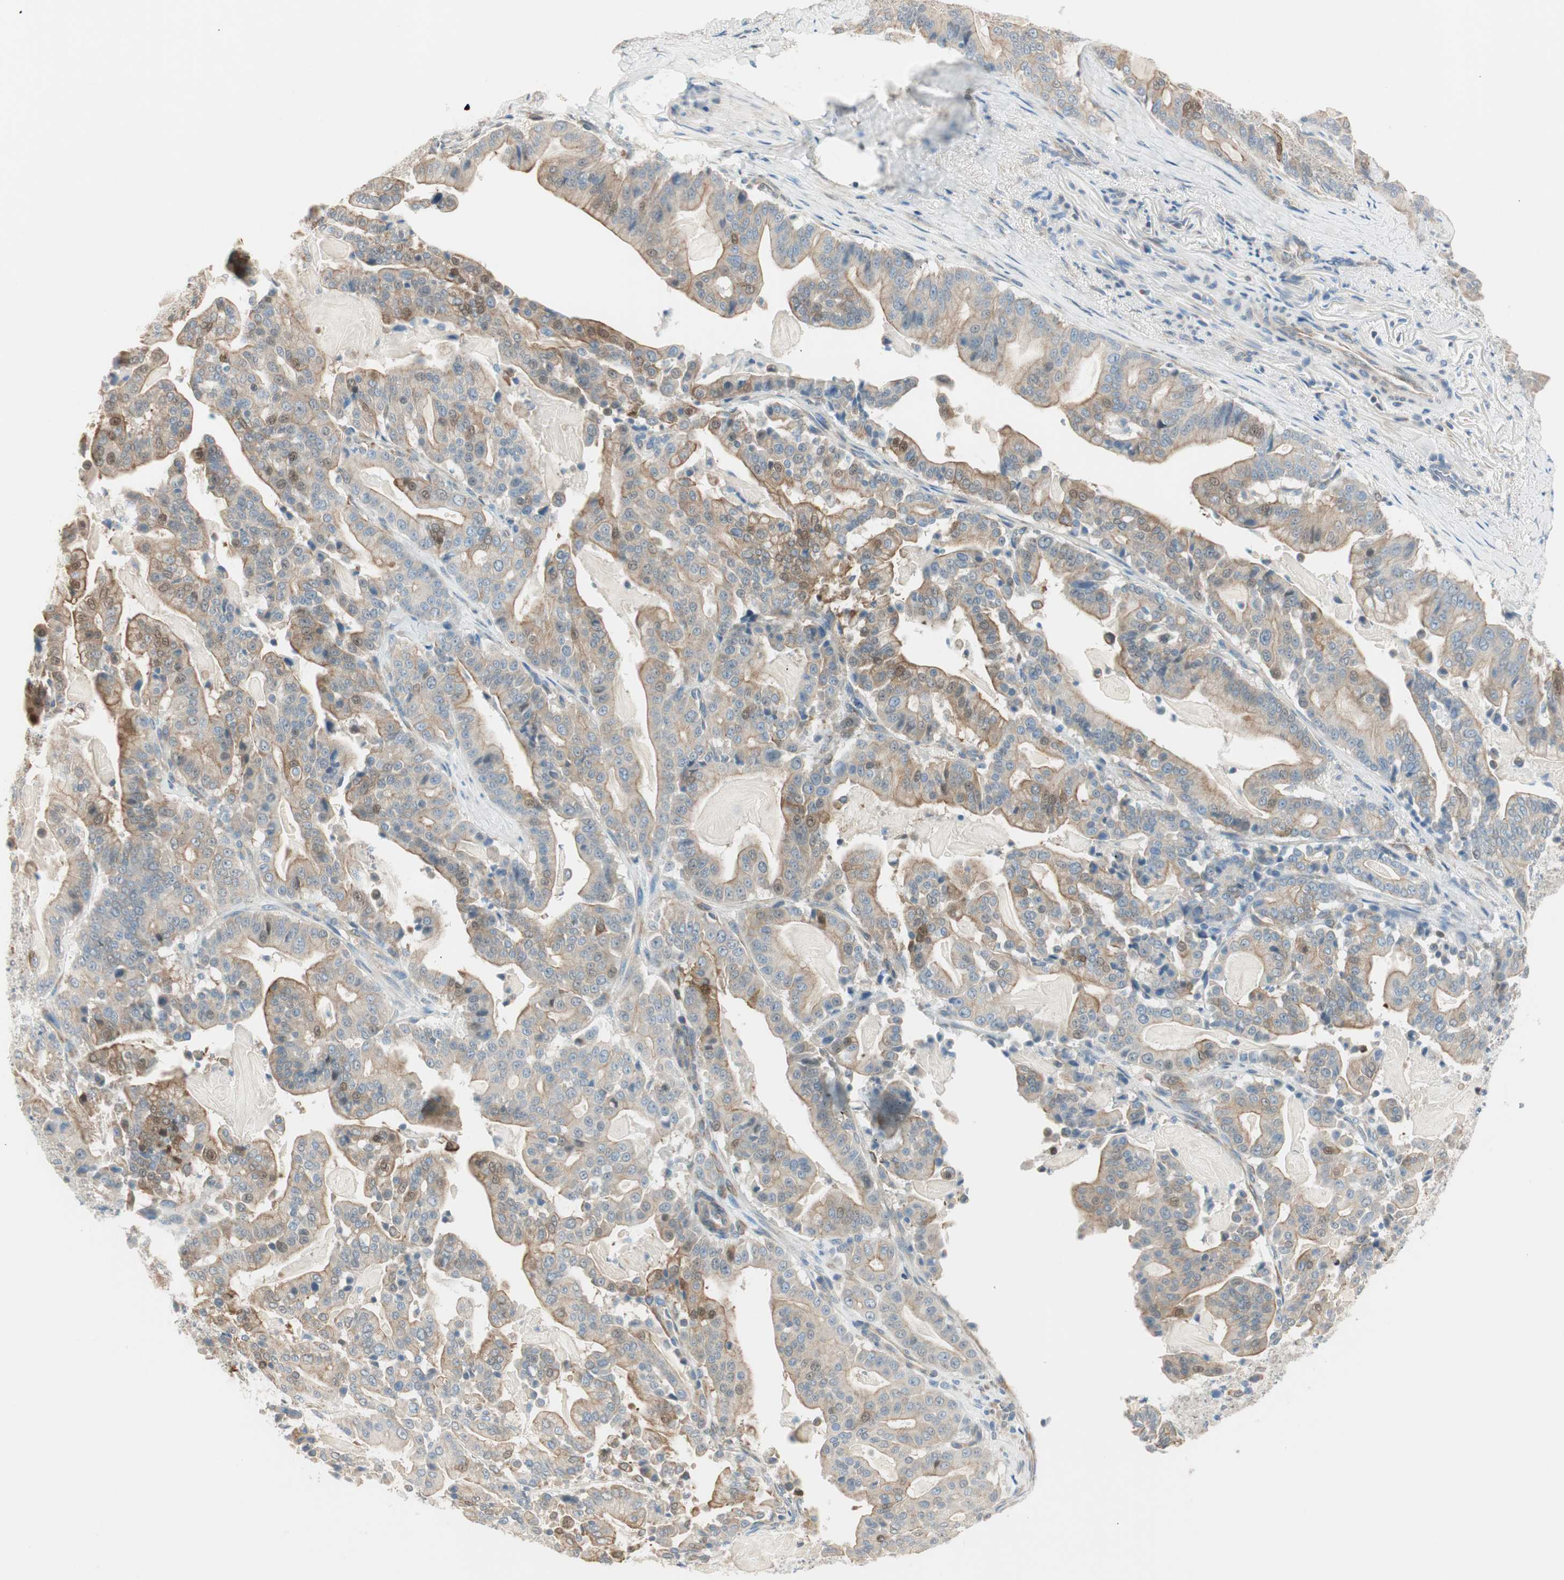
{"staining": {"intensity": "weak", "quantity": "25%-75%", "location": "cytoplasmic/membranous,nuclear"}, "tissue": "pancreatic cancer", "cell_type": "Tumor cells", "image_type": "cancer", "snomed": [{"axis": "morphology", "description": "Adenocarcinoma, NOS"}, {"axis": "topography", "description": "Pancreas"}], "caption": "Weak cytoplasmic/membranous and nuclear expression is seen in approximately 25%-75% of tumor cells in pancreatic cancer. The staining was performed using DAB (3,3'-diaminobenzidine) to visualize the protein expression in brown, while the nuclei were stained in blue with hematoxylin (Magnification: 20x).", "gene": "CDK3", "patient": {"sex": "male", "age": 63}}